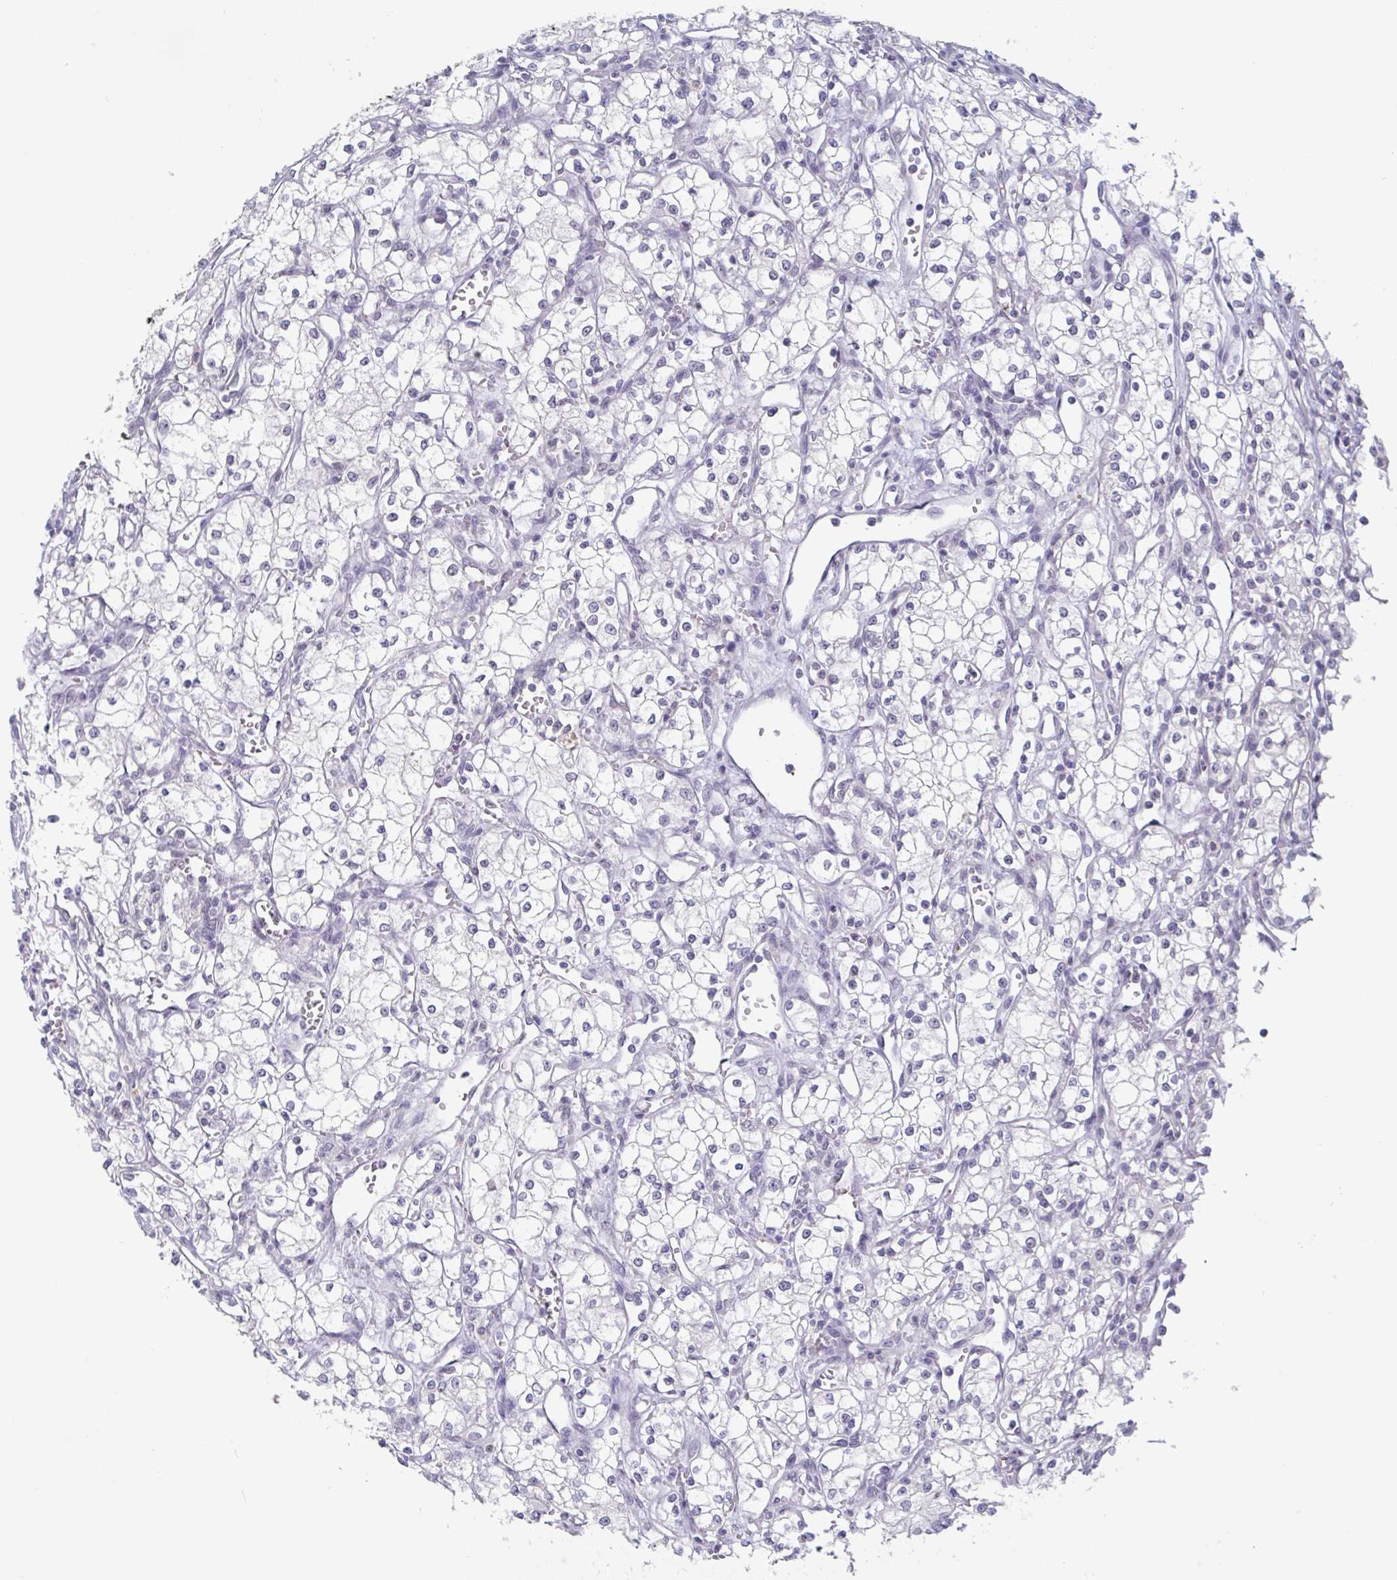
{"staining": {"intensity": "negative", "quantity": "none", "location": "none"}, "tissue": "renal cancer", "cell_type": "Tumor cells", "image_type": "cancer", "snomed": [{"axis": "morphology", "description": "Adenocarcinoma, NOS"}, {"axis": "topography", "description": "Kidney"}], "caption": "Renal cancer was stained to show a protein in brown. There is no significant expression in tumor cells.", "gene": "KDM4D", "patient": {"sex": "male", "age": 59}}